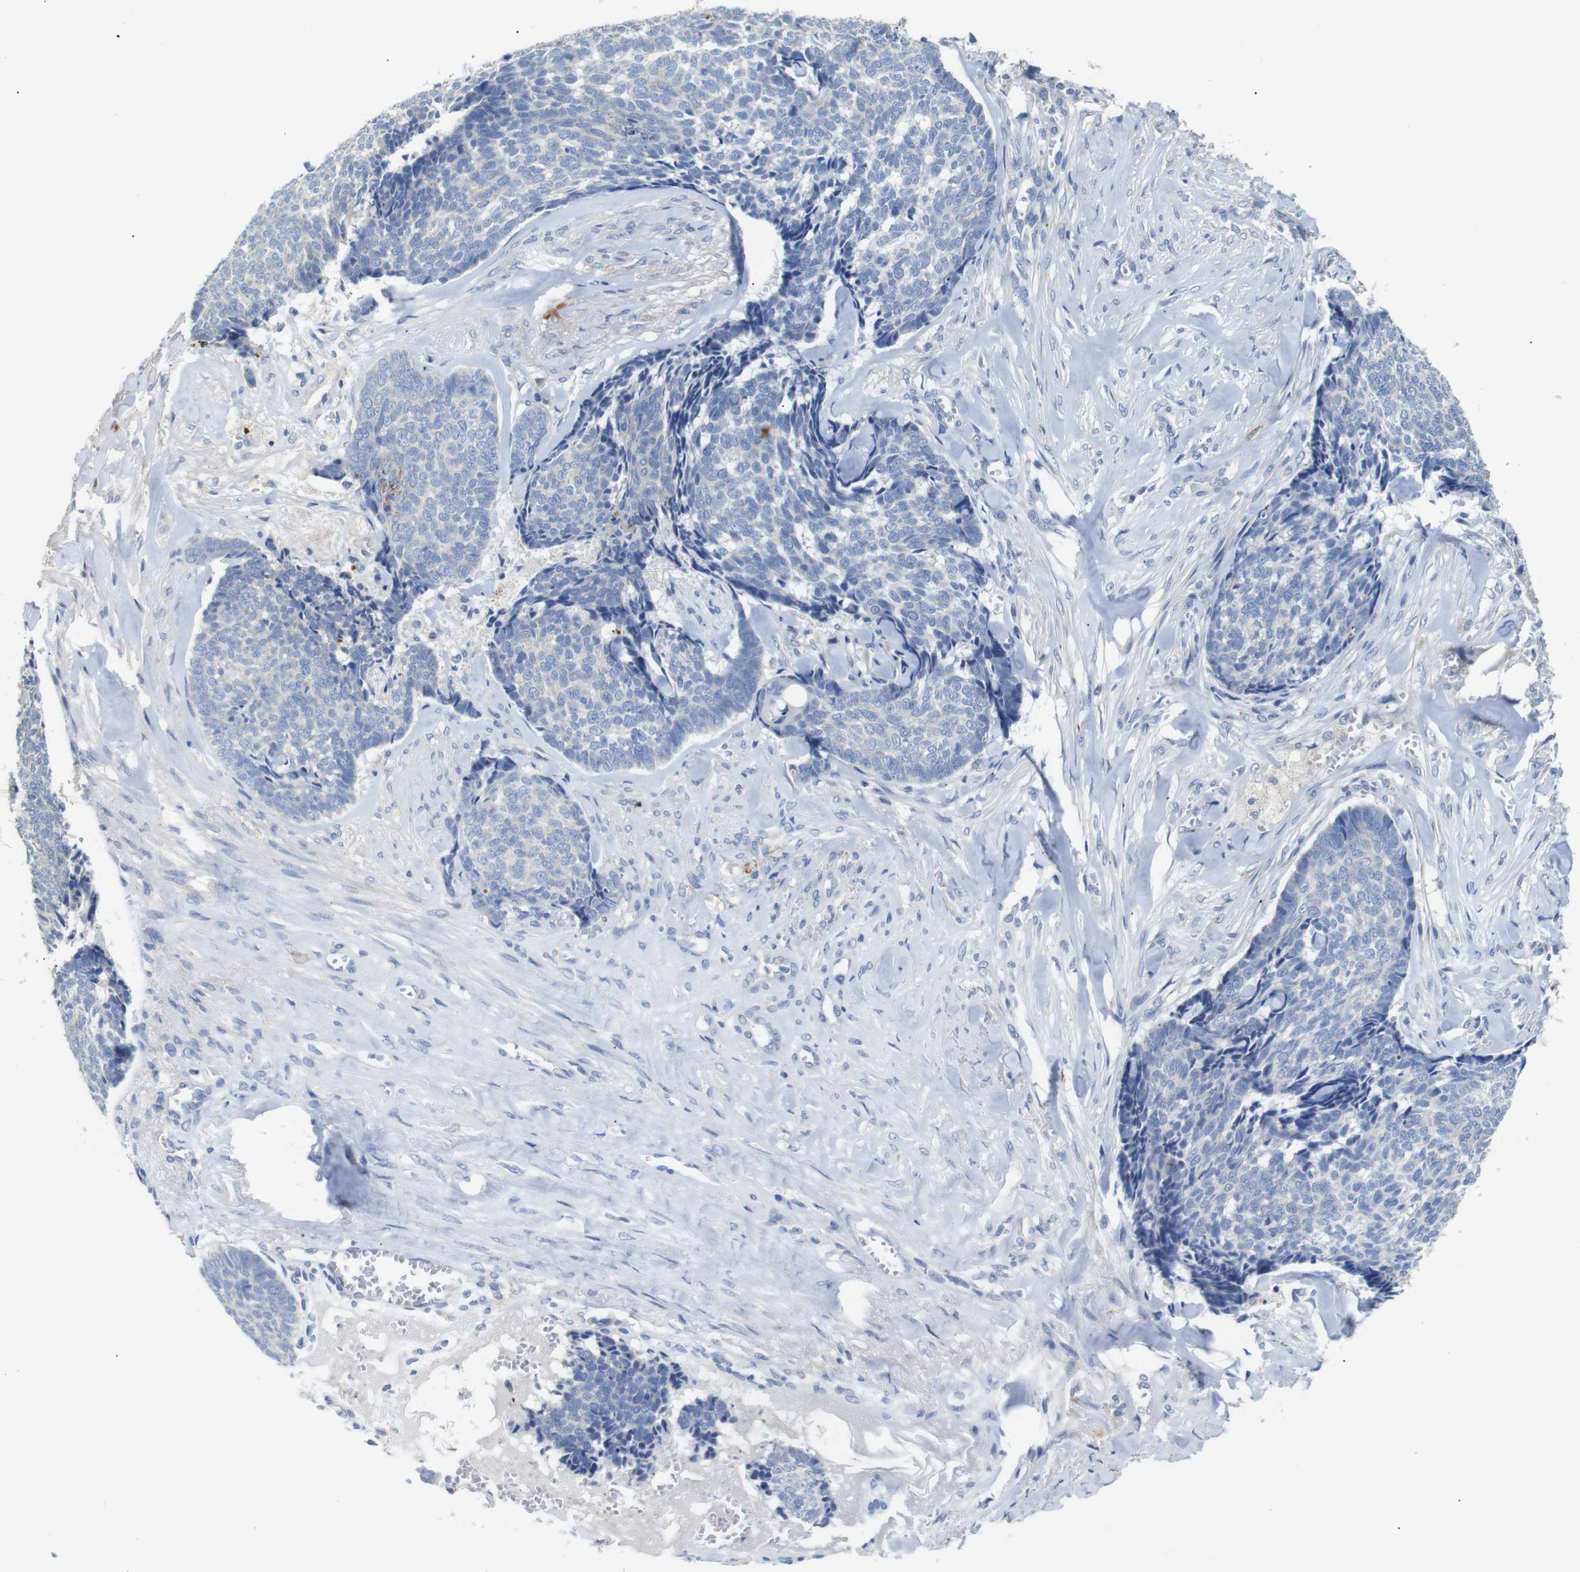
{"staining": {"intensity": "negative", "quantity": "none", "location": "none"}, "tissue": "skin cancer", "cell_type": "Tumor cells", "image_type": "cancer", "snomed": [{"axis": "morphology", "description": "Basal cell carcinoma"}, {"axis": "topography", "description": "Skin"}], "caption": "Immunohistochemistry micrograph of skin basal cell carcinoma stained for a protein (brown), which reveals no positivity in tumor cells.", "gene": "ALOX15", "patient": {"sex": "male", "age": 84}}